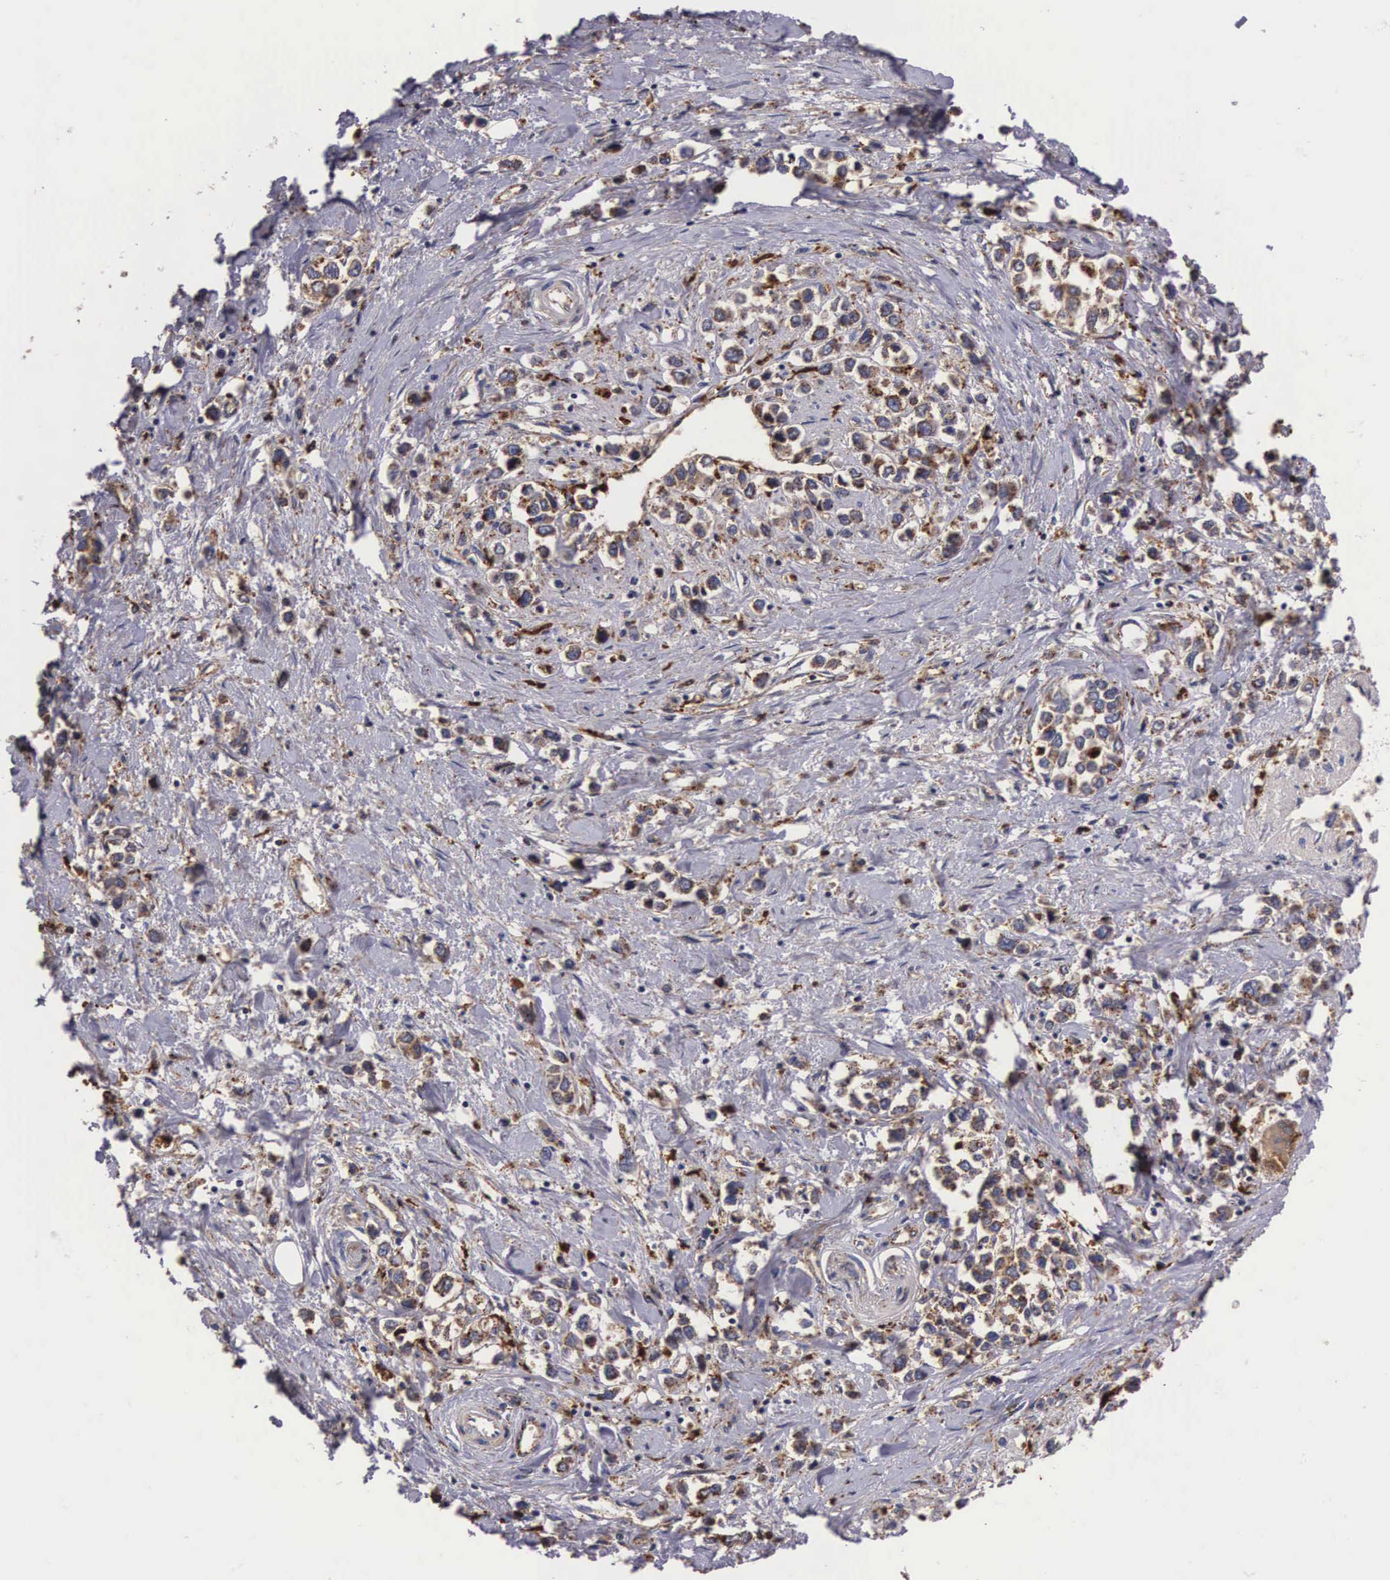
{"staining": {"intensity": "moderate", "quantity": ">75%", "location": "cytoplasmic/membranous"}, "tissue": "stomach cancer", "cell_type": "Tumor cells", "image_type": "cancer", "snomed": [{"axis": "morphology", "description": "Adenocarcinoma, NOS"}, {"axis": "topography", "description": "Stomach, upper"}], "caption": "This is a micrograph of IHC staining of stomach adenocarcinoma, which shows moderate positivity in the cytoplasmic/membranous of tumor cells.", "gene": "NAGA", "patient": {"sex": "male", "age": 76}}